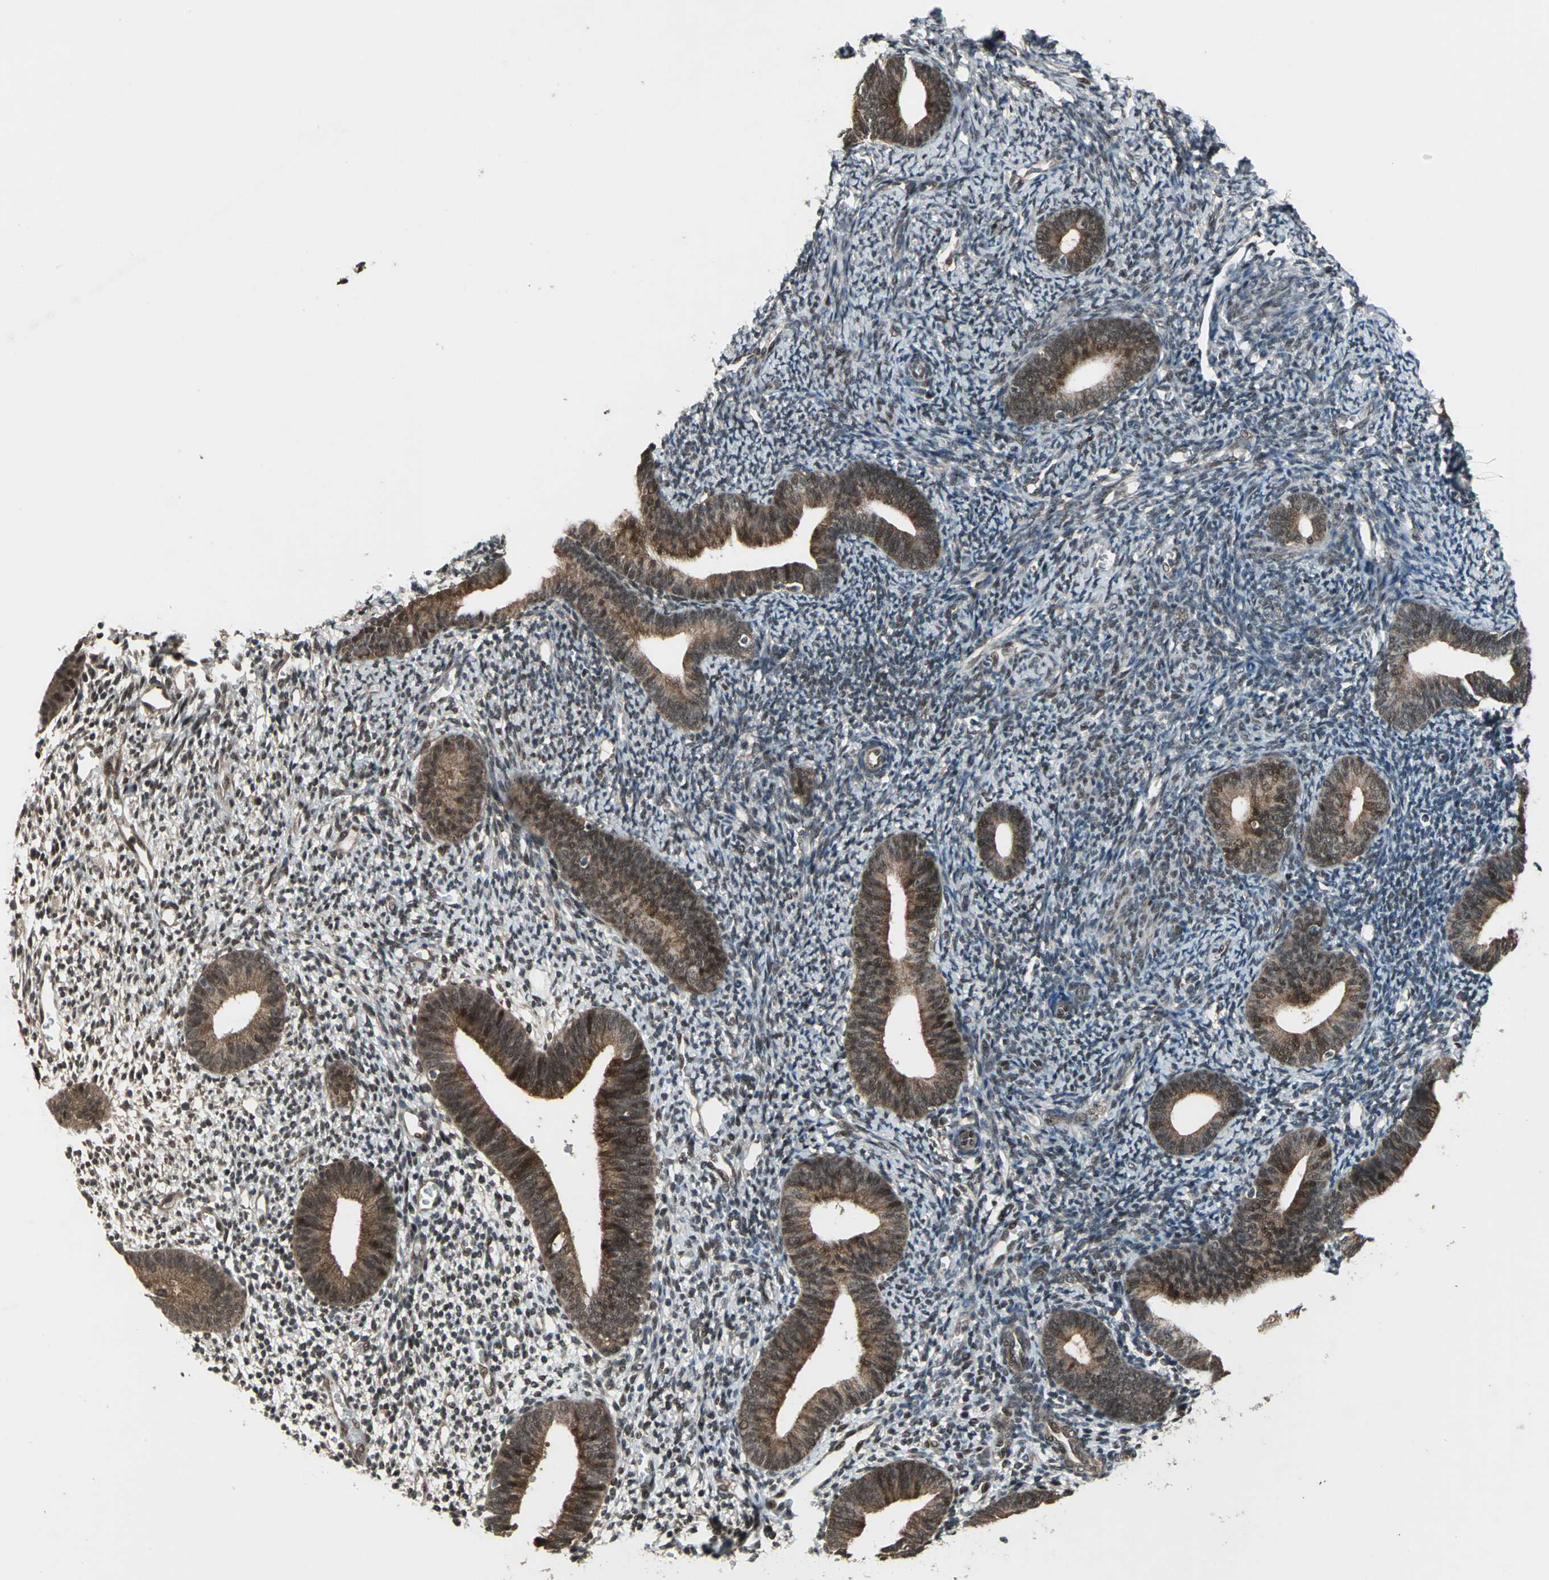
{"staining": {"intensity": "strong", "quantity": ">75%", "location": "cytoplasmic/membranous,nuclear"}, "tissue": "endometrium", "cell_type": "Cells in endometrial stroma", "image_type": "normal", "snomed": [{"axis": "morphology", "description": "Normal tissue, NOS"}, {"axis": "topography", "description": "Smooth muscle"}, {"axis": "topography", "description": "Endometrium"}], "caption": "Strong cytoplasmic/membranous,nuclear positivity is appreciated in about >75% of cells in endometrial stroma in normal endometrium. (Stains: DAB (3,3'-diaminobenzidine) in brown, nuclei in blue, Microscopy: brightfield microscopy at high magnification).", "gene": "COPS5", "patient": {"sex": "female", "age": 57}}